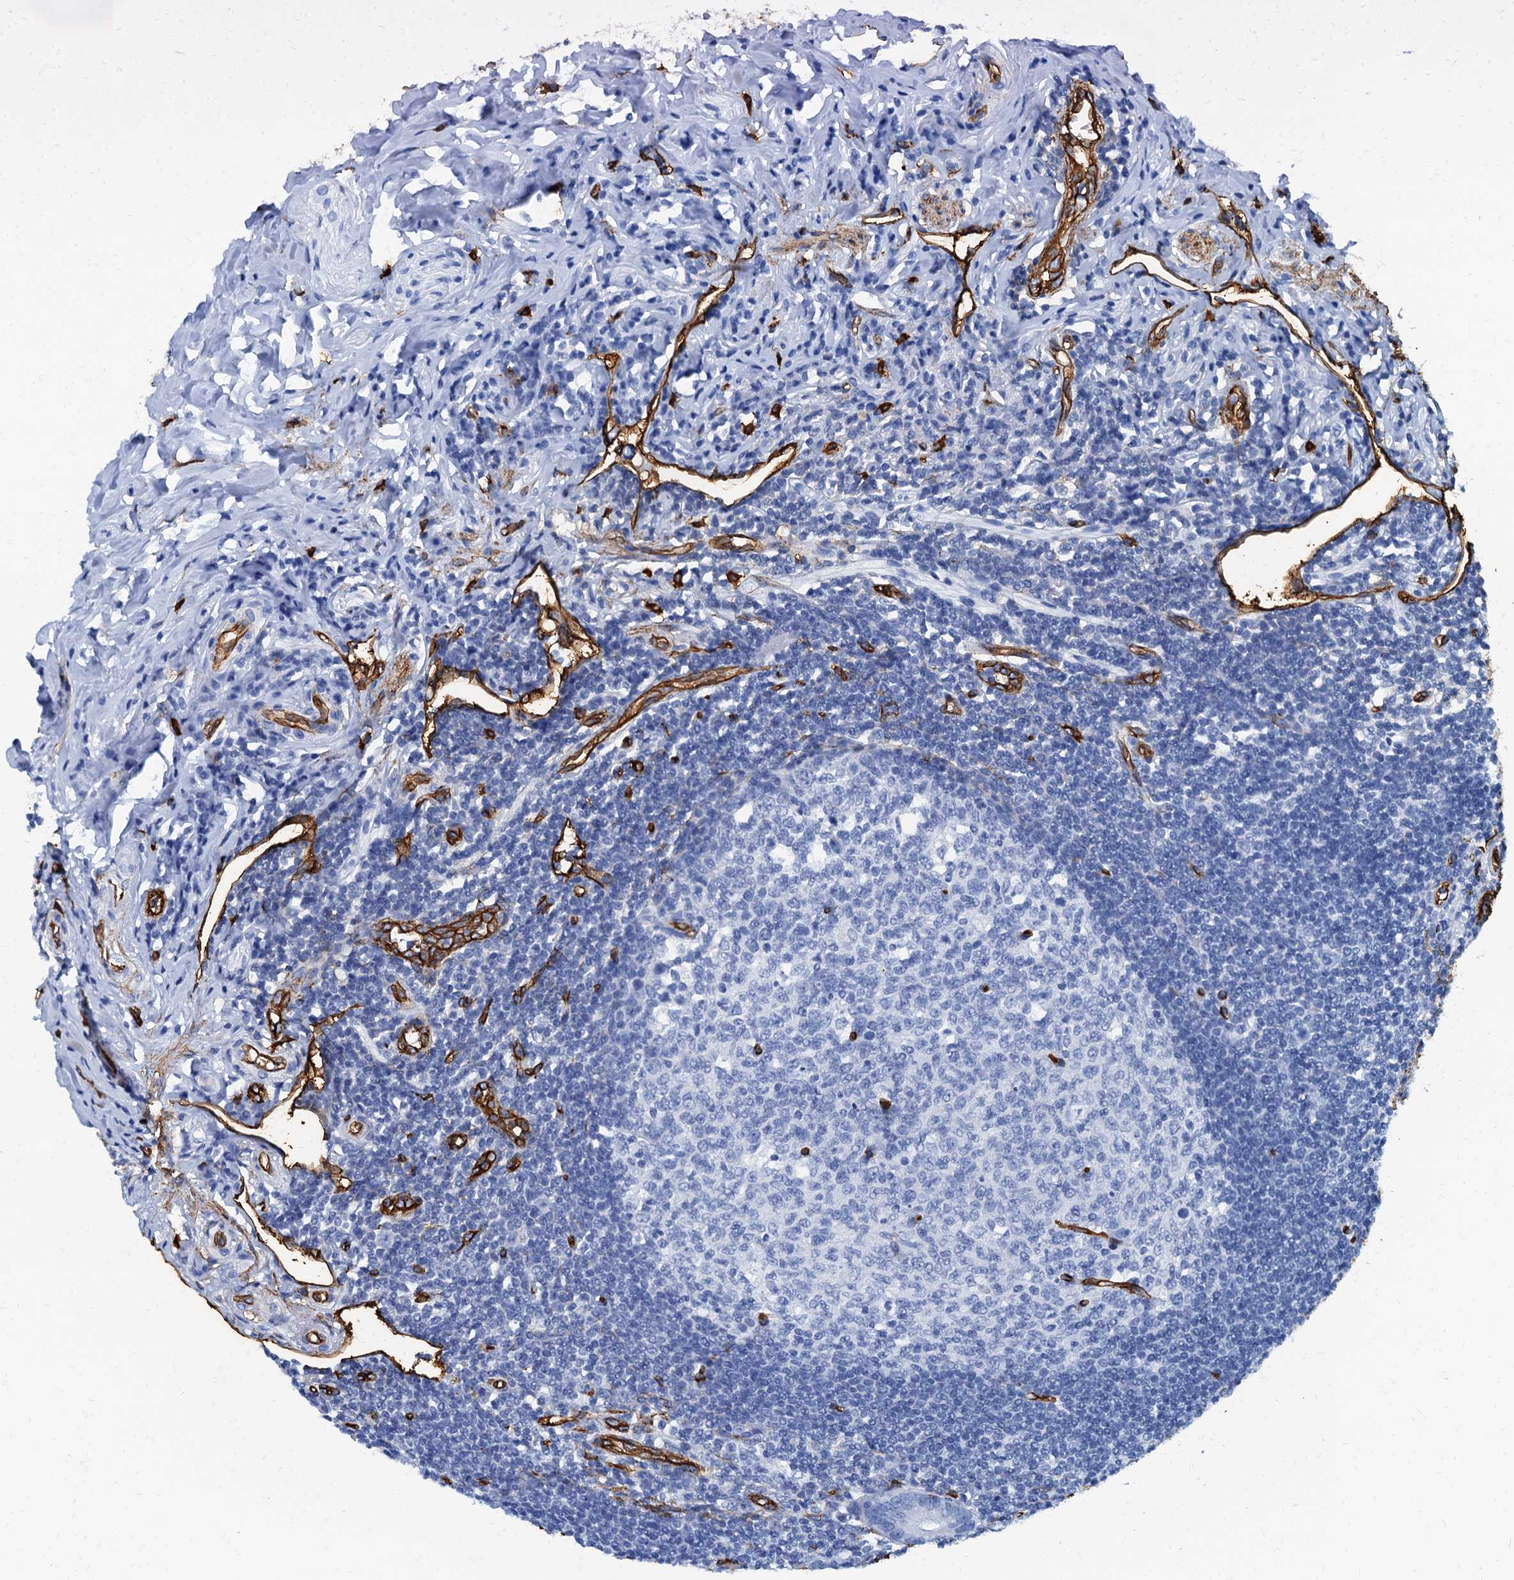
{"staining": {"intensity": "negative", "quantity": "none", "location": "none"}, "tissue": "appendix", "cell_type": "Glandular cells", "image_type": "normal", "snomed": [{"axis": "morphology", "description": "Normal tissue, NOS"}, {"axis": "topography", "description": "Appendix"}], "caption": "Micrograph shows no significant protein positivity in glandular cells of benign appendix. (DAB (3,3'-diaminobenzidine) immunohistochemistry with hematoxylin counter stain).", "gene": "CAVIN2", "patient": {"sex": "female", "age": 33}}